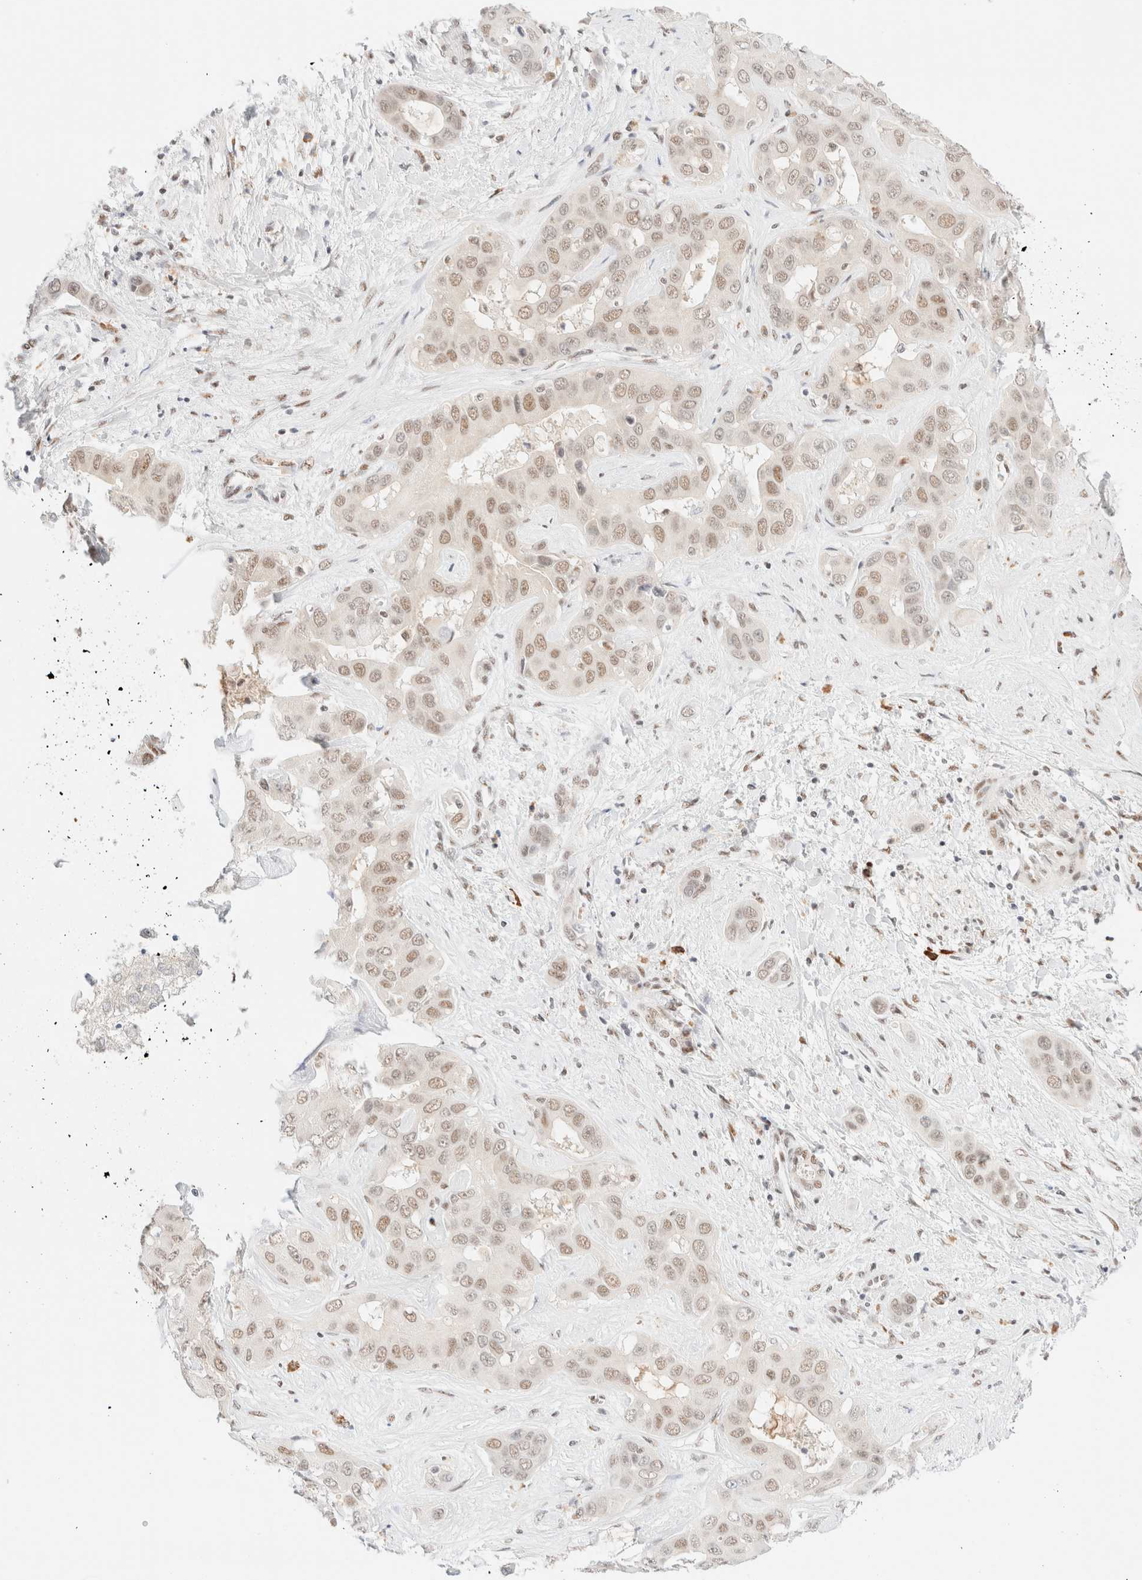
{"staining": {"intensity": "weak", "quantity": ">75%", "location": "nuclear"}, "tissue": "liver cancer", "cell_type": "Tumor cells", "image_type": "cancer", "snomed": [{"axis": "morphology", "description": "Cholangiocarcinoma"}, {"axis": "topography", "description": "Liver"}], "caption": "Tumor cells demonstrate low levels of weak nuclear expression in approximately >75% of cells in liver cholangiocarcinoma.", "gene": "CIC", "patient": {"sex": "female", "age": 52}}